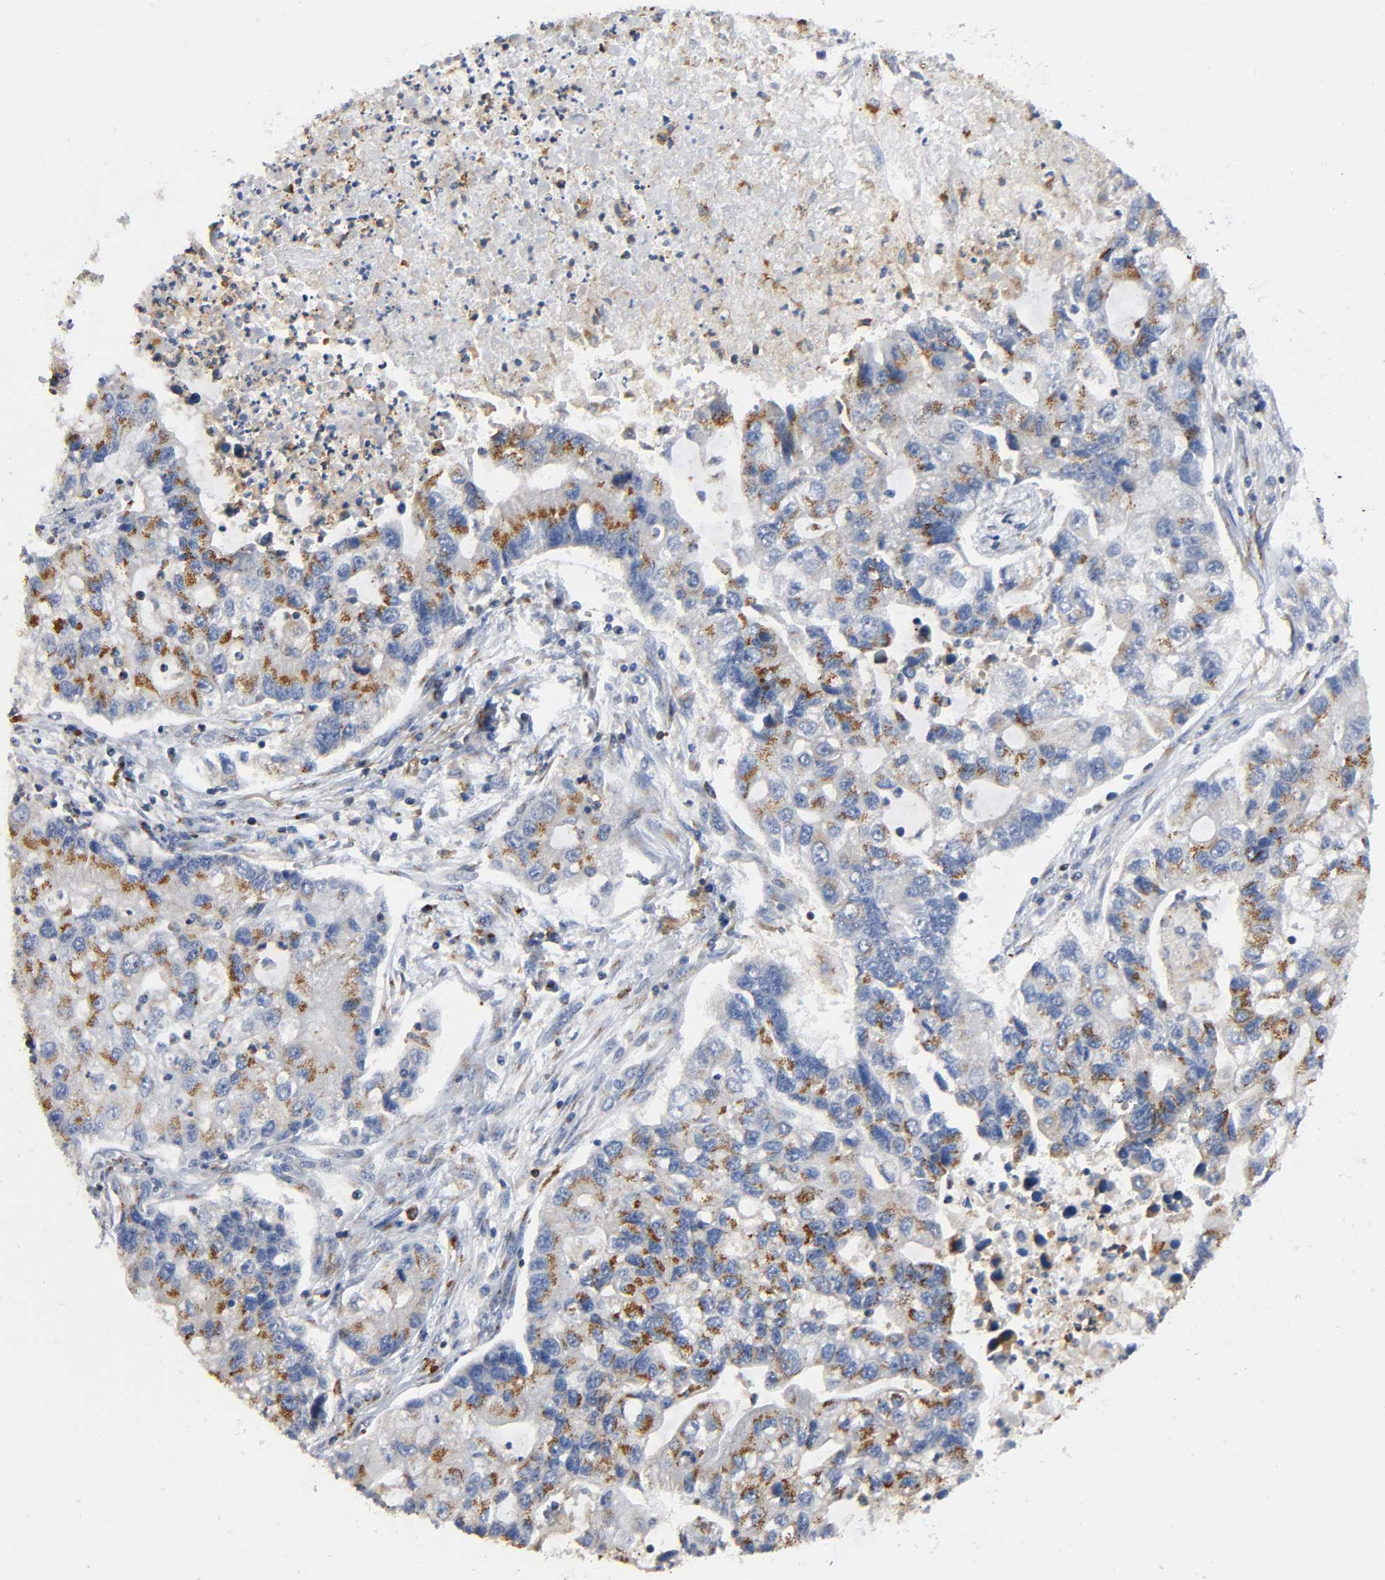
{"staining": {"intensity": "moderate", "quantity": ">75%", "location": "cytoplasmic/membranous"}, "tissue": "lung cancer", "cell_type": "Tumor cells", "image_type": "cancer", "snomed": [{"axis": "morphology", "description": "Adenocarcinoma, NOS"}, {"axis": "topography", "description": "Lung"}], "caption": "An image of lung cancer stained for a protein demonstrates moderate cytoplasmic/membranous brown staining in tumor cells.", "gene": "CAPN10", "patient": {"sex": "female", "age": 51}}